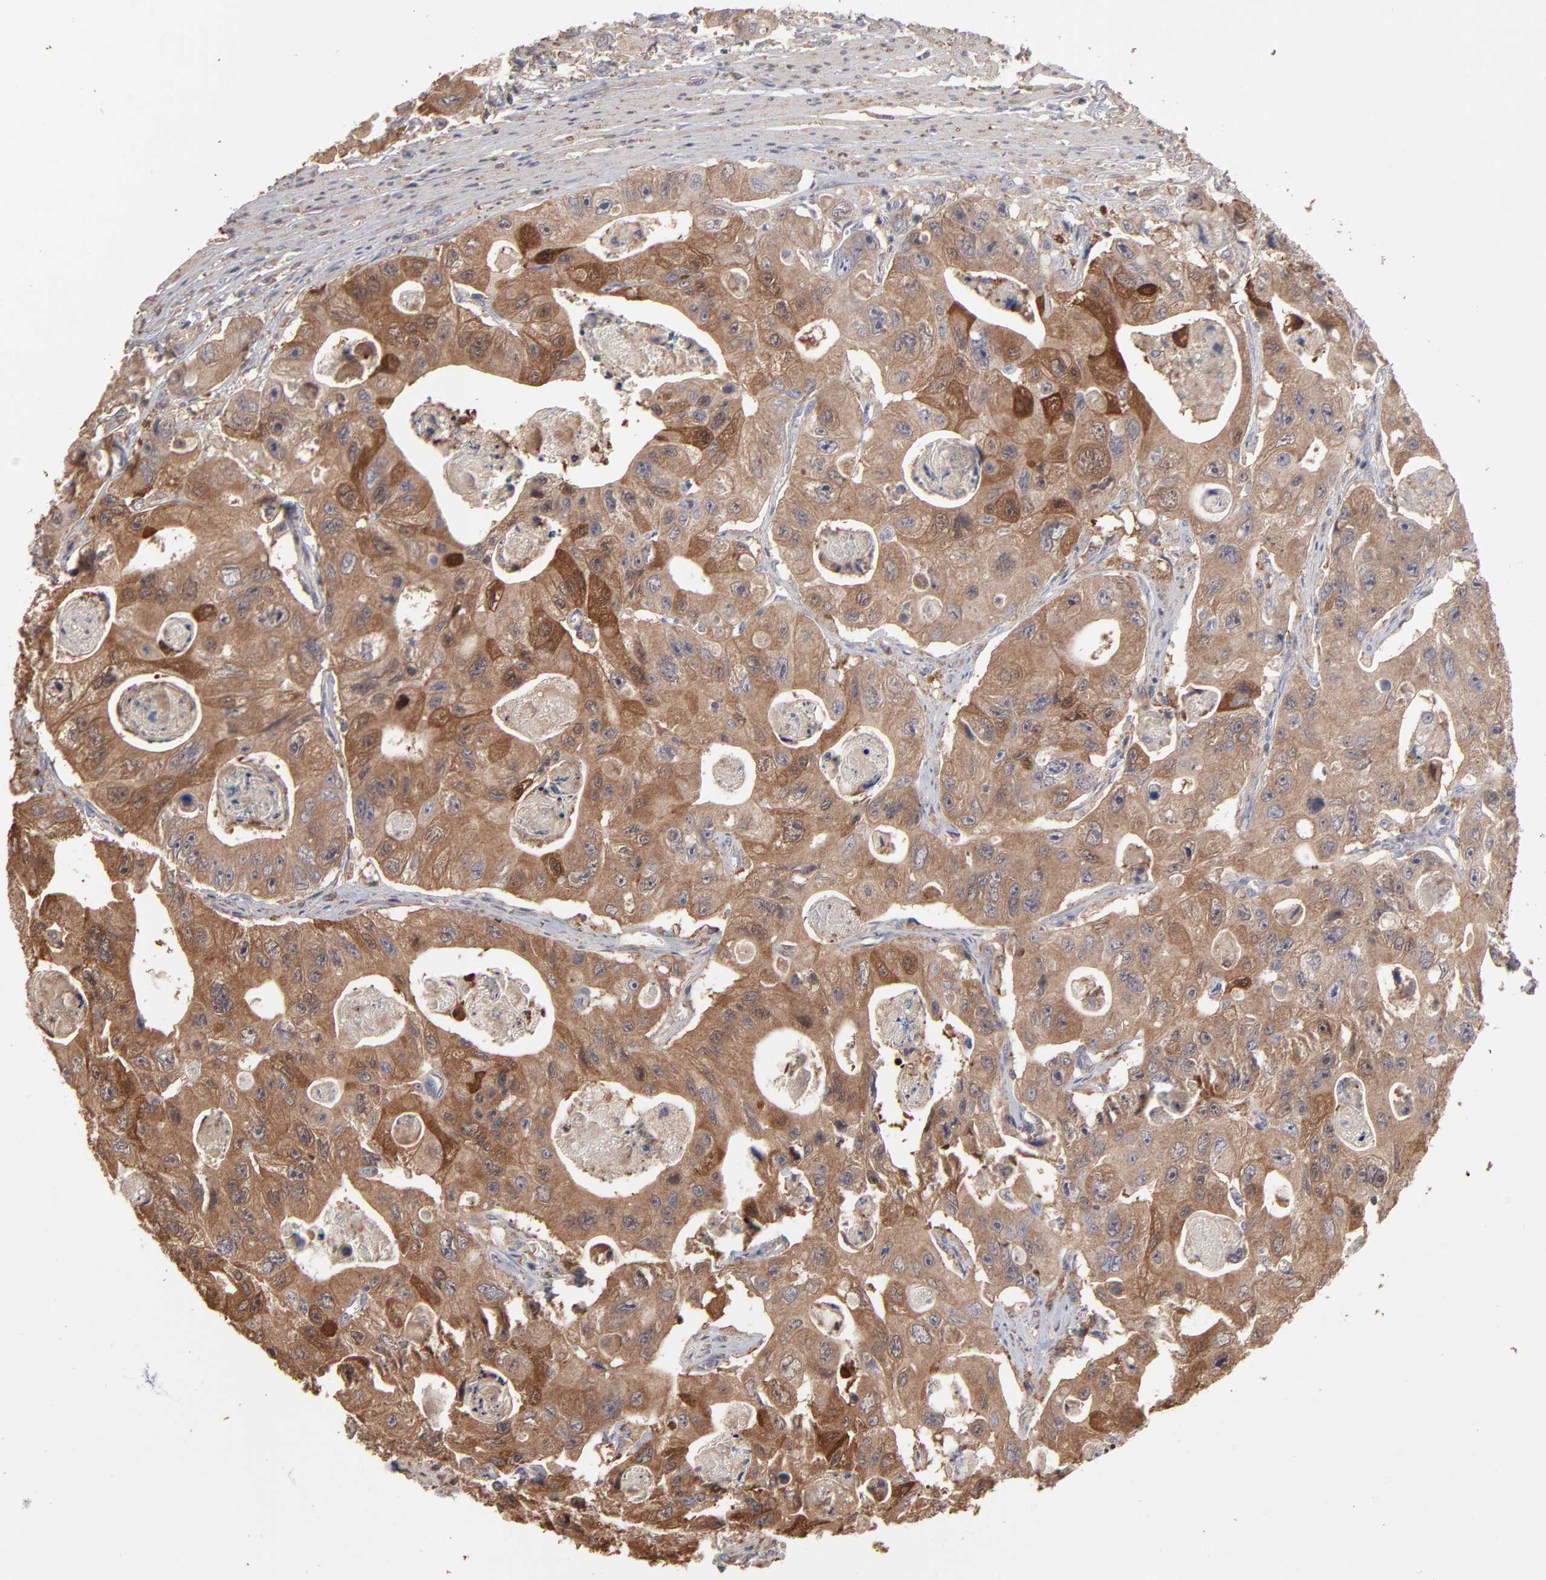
{"staining": {"intensity": "moderate", "quantity": ">75%", "location": "cytoplasmic/membranous"}, "tissue": "colorectal cancer", "cell_type": "Tumor cells", "image_type": "cancer", "snomed": [{"axis": "morphology", "description": "Adenocarcinoma, NOS"}, {"axis": "topography", "description": "Colon"}], "caption": "Immunohistochemical staining of human colorectal adenocarcinoma displays medium levels of moderate cytoplasmic/membranous protein positivity in about >75% of tumor cells. The staining is performed using DAB brown chromogen to label protein expression. The nuclei are counter-stained blue using hematoxylin.", "gene": "TANGO2", "patient": {"sex": "female", "age": 46}}